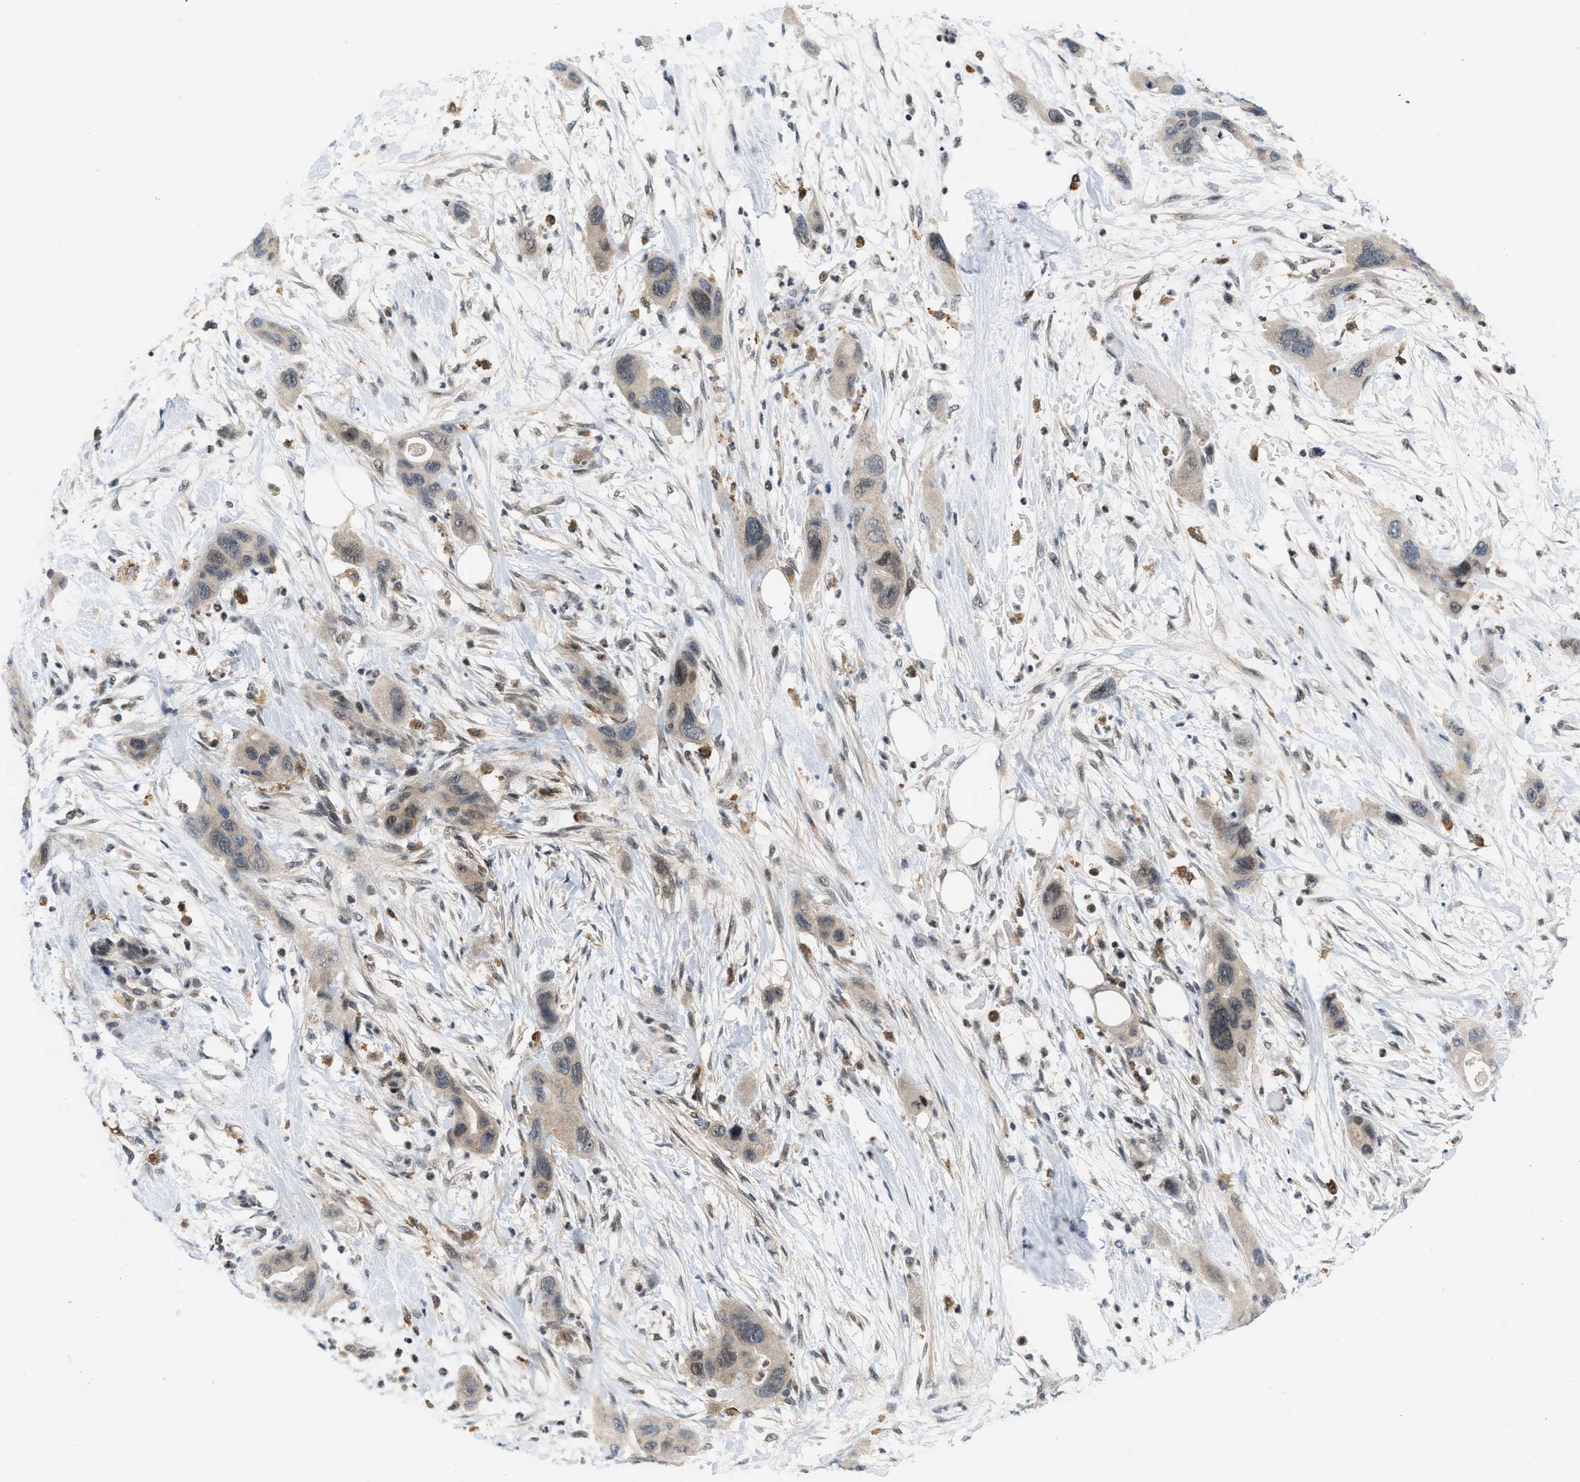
{"staining": {"intensity": "weak", "quantity": "<25%", "location": "nuclear"}, "tissue": "pancreatic cancer", "cell_type": "Tumor cells", "image_type": "cancer", "snomed": [{"axis": "morphology", "description": "Adenocarcinoma, NOS"}, {"axis": "topography", "description": "Pancreas"}], "caption": "Pancreatic cancer (adenocarcinoma) was stained to show a protein in brown. There is no significant staining in tumor cells.", "gene": "ING1", "patient": {"sex": "female", "age": 71}}